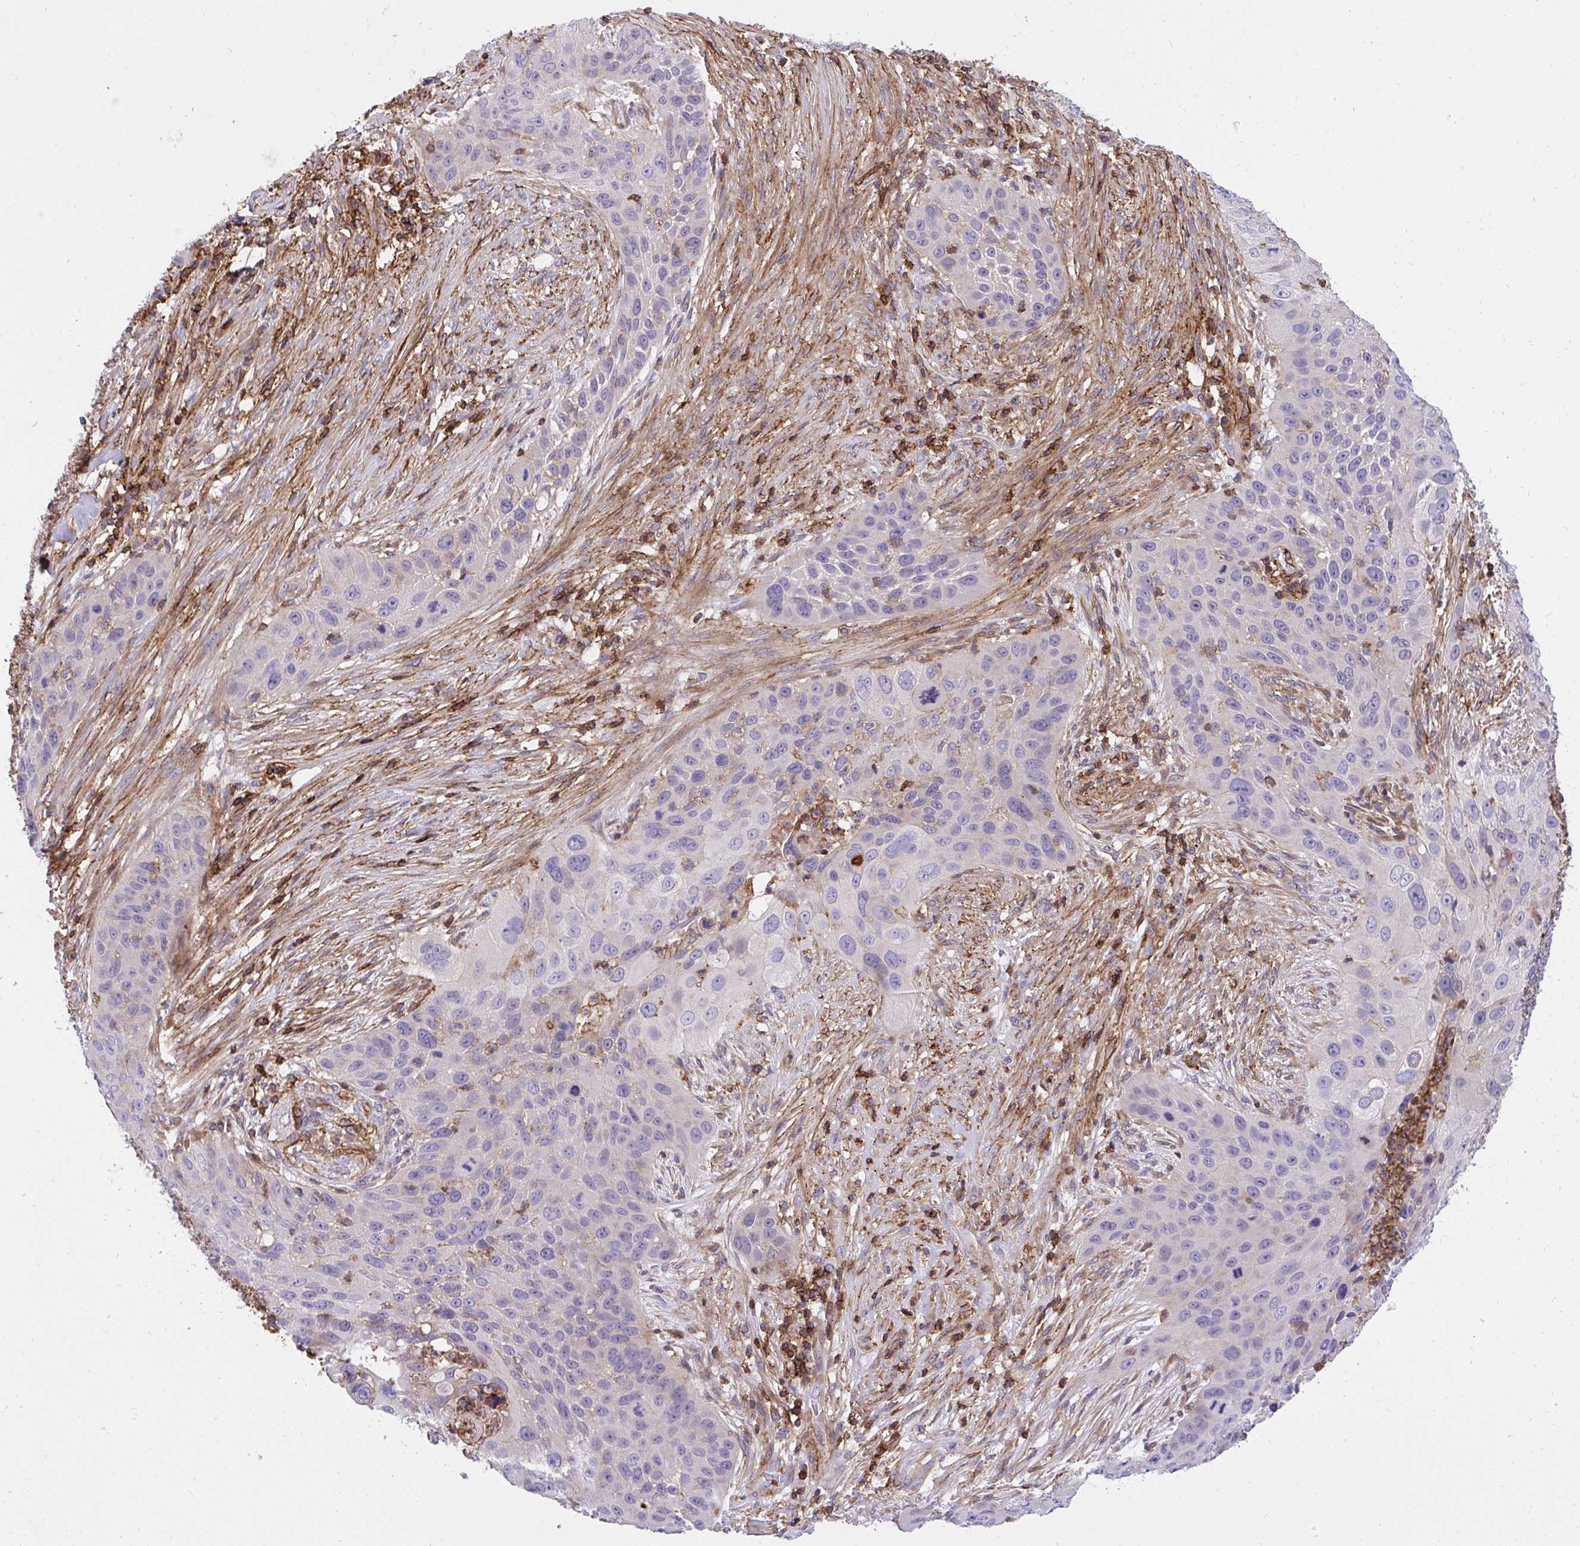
{"staining": {"intensity": "weak", "quantity": "25%-75%", "location": "cytoplasmic/membranous"}, "tissue": "lung cancer", "cell_type": "Tumor cells", "image_type": "cancer", "snomed": [{"axis": "morphology", "description": "Squamous cell carcinoma, NOS"}, {"axis": "topography", "description": "Lung"}], "caption": "Protein expression analysis of human lung squamous cell carcinoma reveals weak cytoplasmic/membranous expression in about 25%-75% of tumor cells.", "gene": "ERI1", "patient": {"sex": "male", "age": 63}}